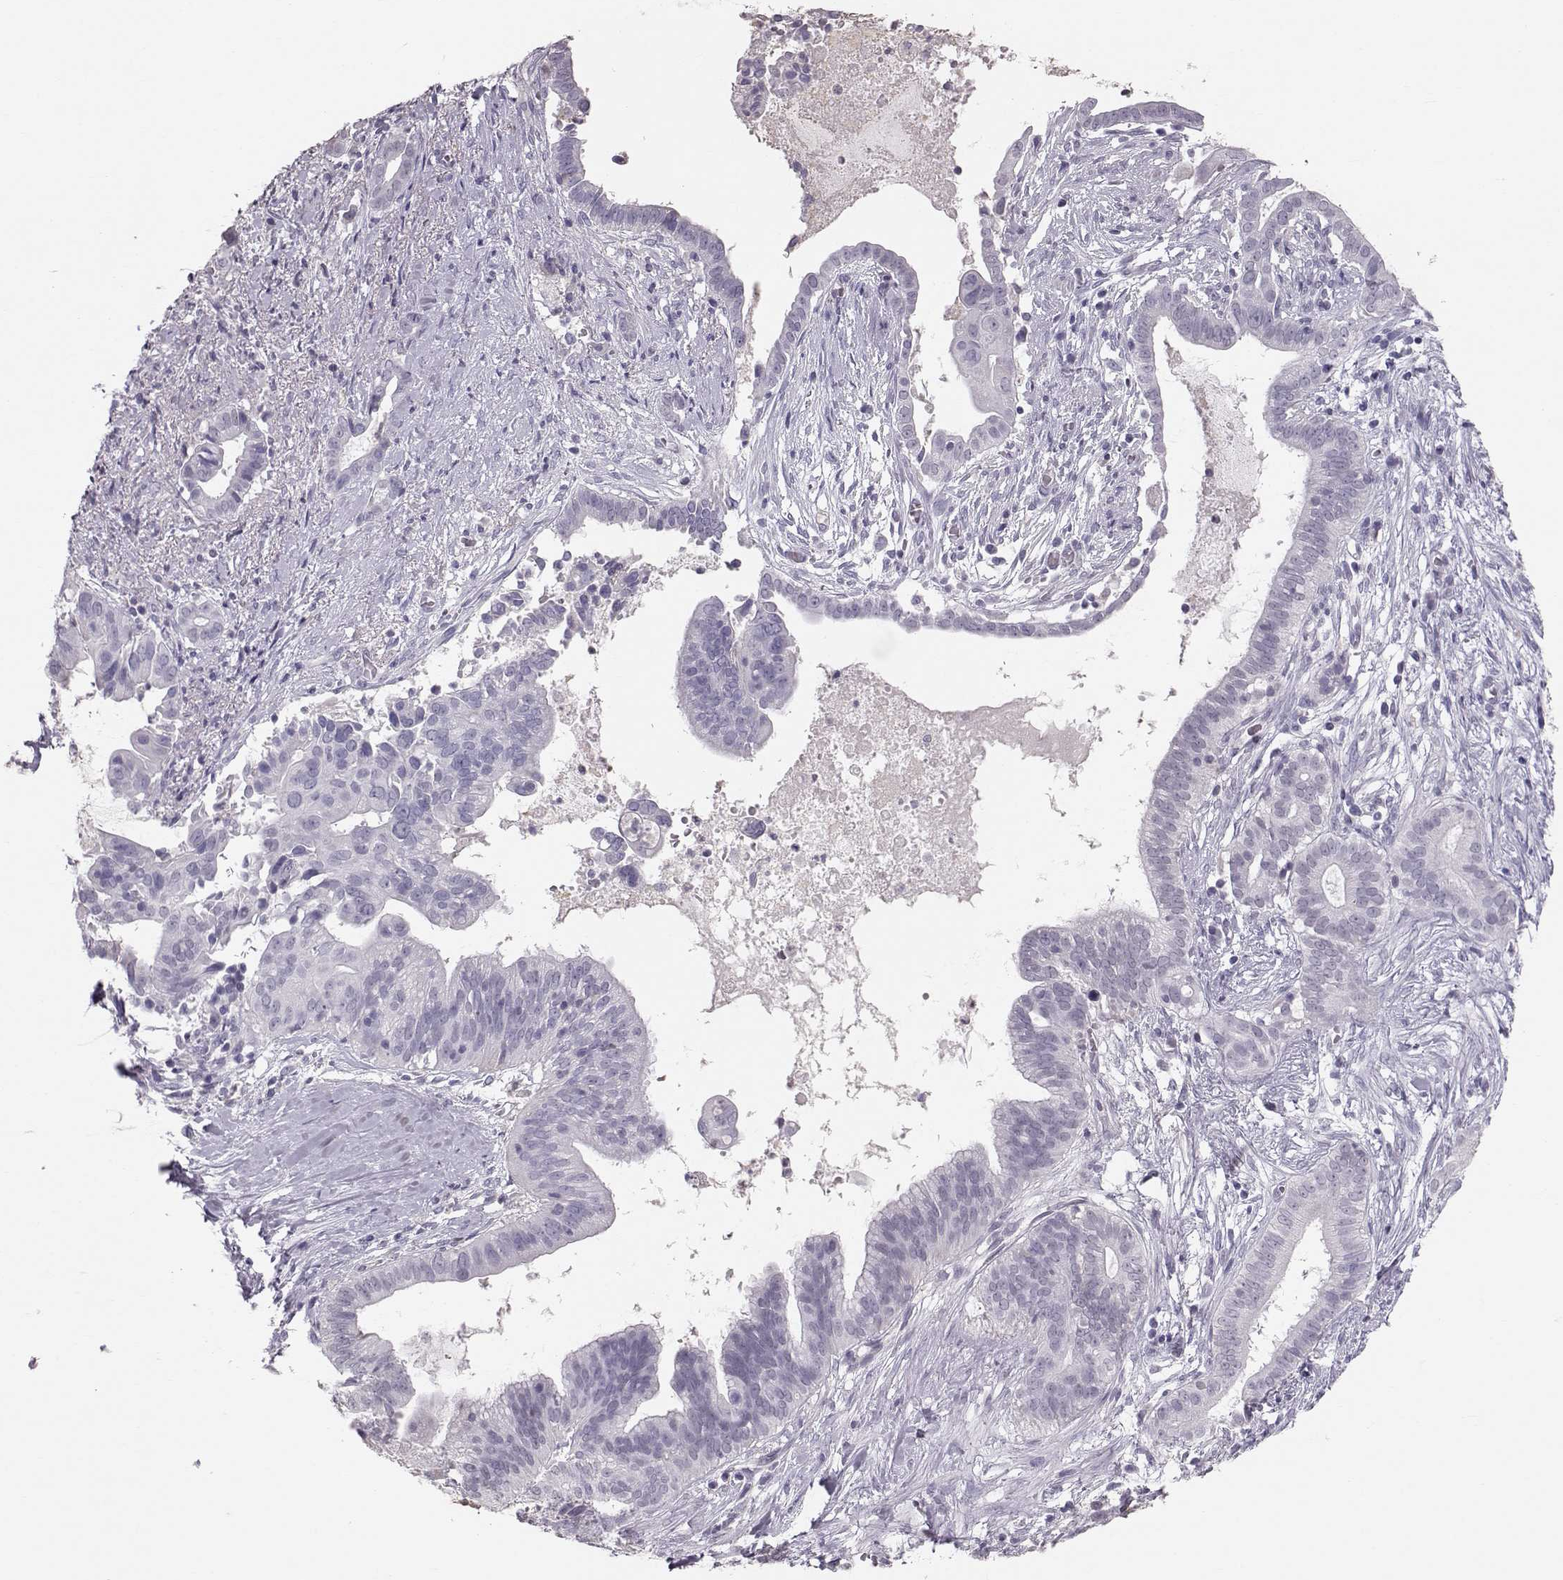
{"staining": {"intensity": "negative", "quantity": "none", "location": "none"}, "tissue": "pancreatic cancer", "cell_type": "Tumor cells", "image_type": "cancer", "snomed": [{"axis": "morphology", "description": "Adenocarcinoma, NOS"}, {"axis": "topography", "description": "Pancreas"}], "caption": "Tumor cells show no significant staining in adenocarcinoma (pancreatic).", "gene": "POU1F1", "patient": {"sex": "male", "age": 61}}